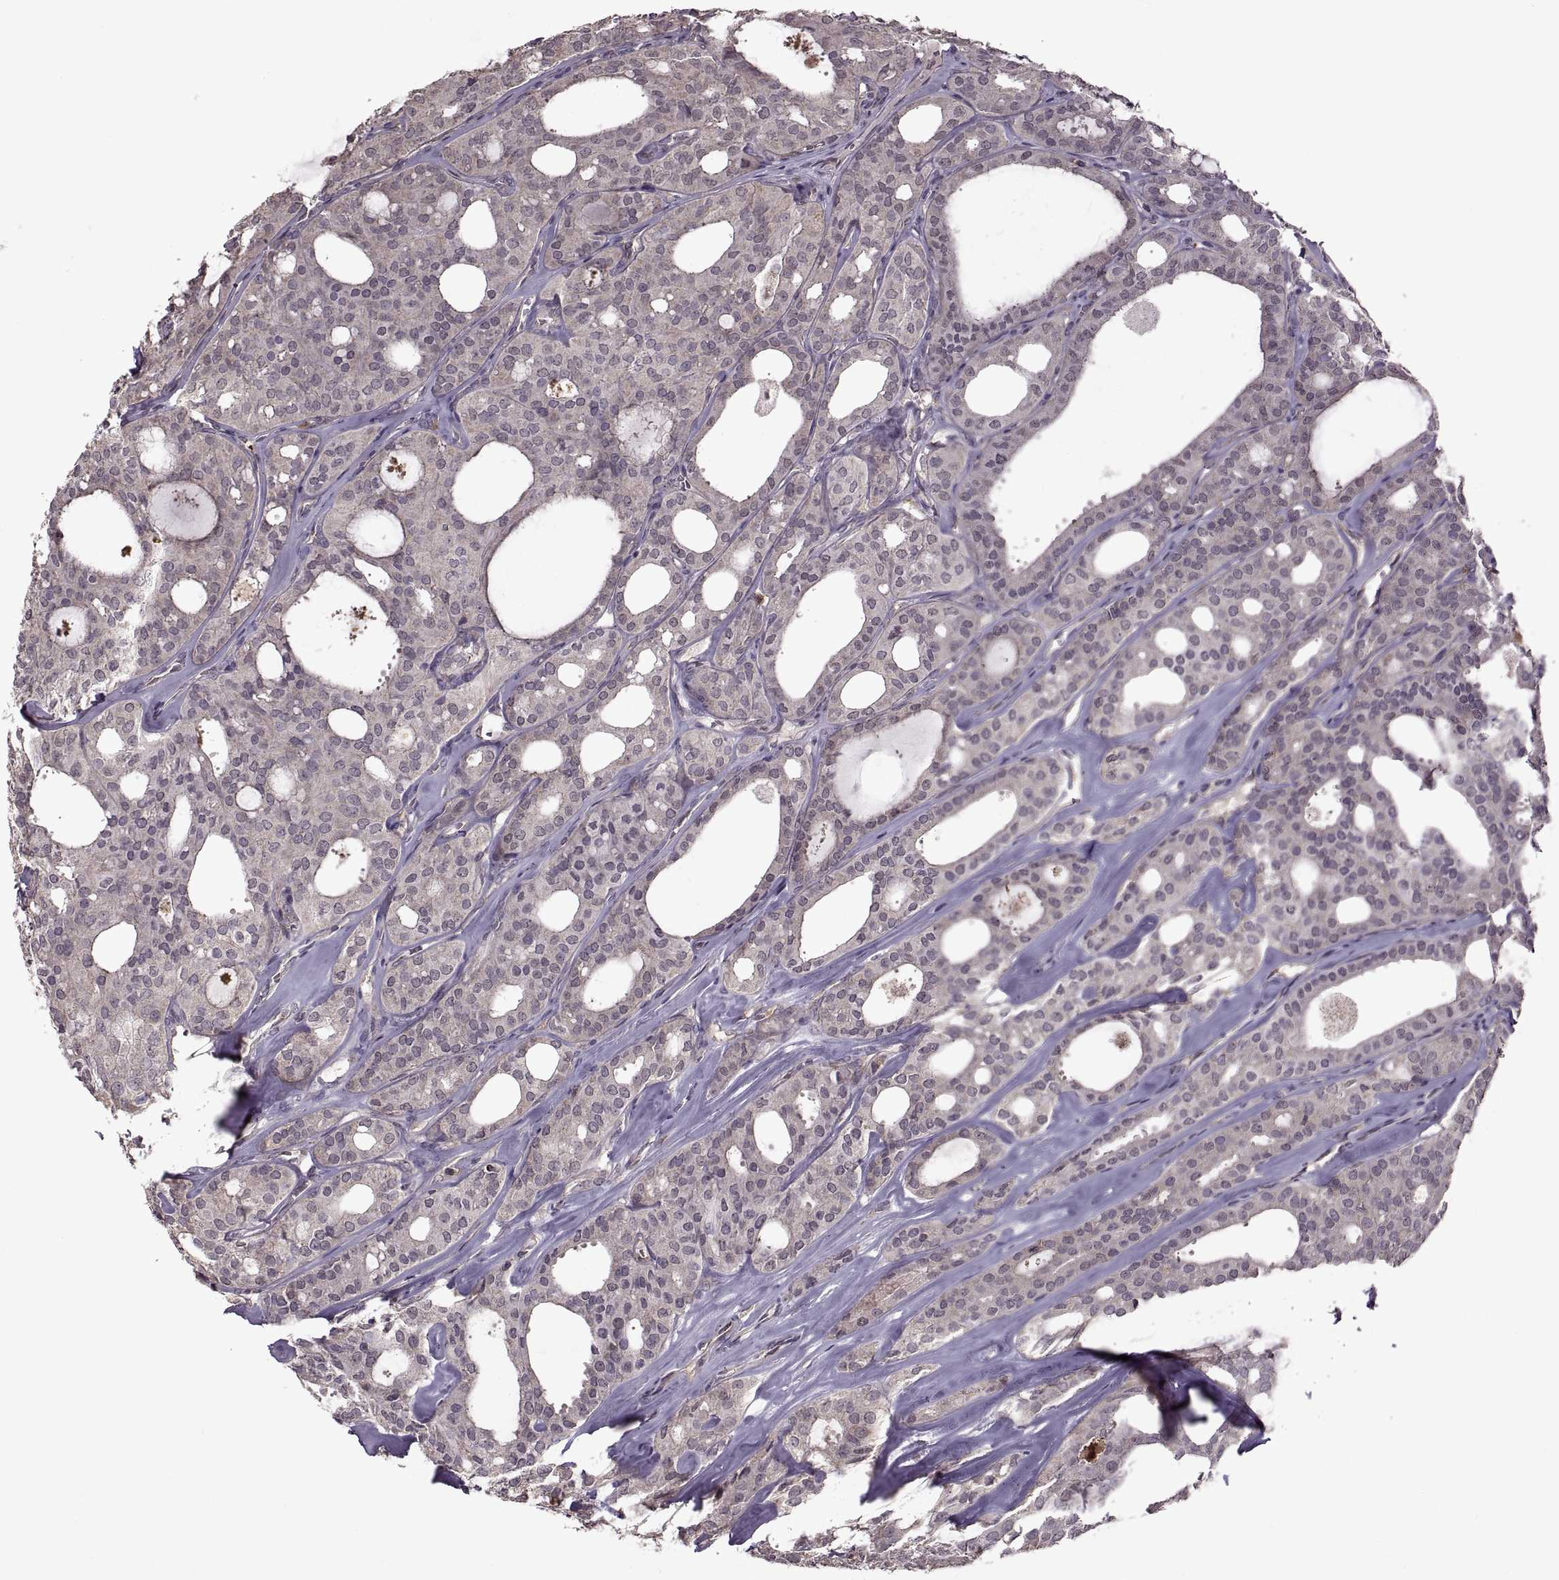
{"staining": {"intensity": "negative", "quantity": "none", "location": "none"}, "tissue": "thyroid cancer", "cell_type": "Tumor cells", "image_type": "cancer", "snomed": [{"axis": "morphology", "description": "Follicular adenoma carcinoma, NOS"}, {"axis": "topography", "description": "Thyroid gland"}], "caption": "A high-resolution histopathology image shows IHC staining of thyroid cancer (follicular adenoma carcinoma), which shows no significant positivity in tumor cells.", "gene": "PIERCE1", "patient": {"sex": "male", "age": 75}}